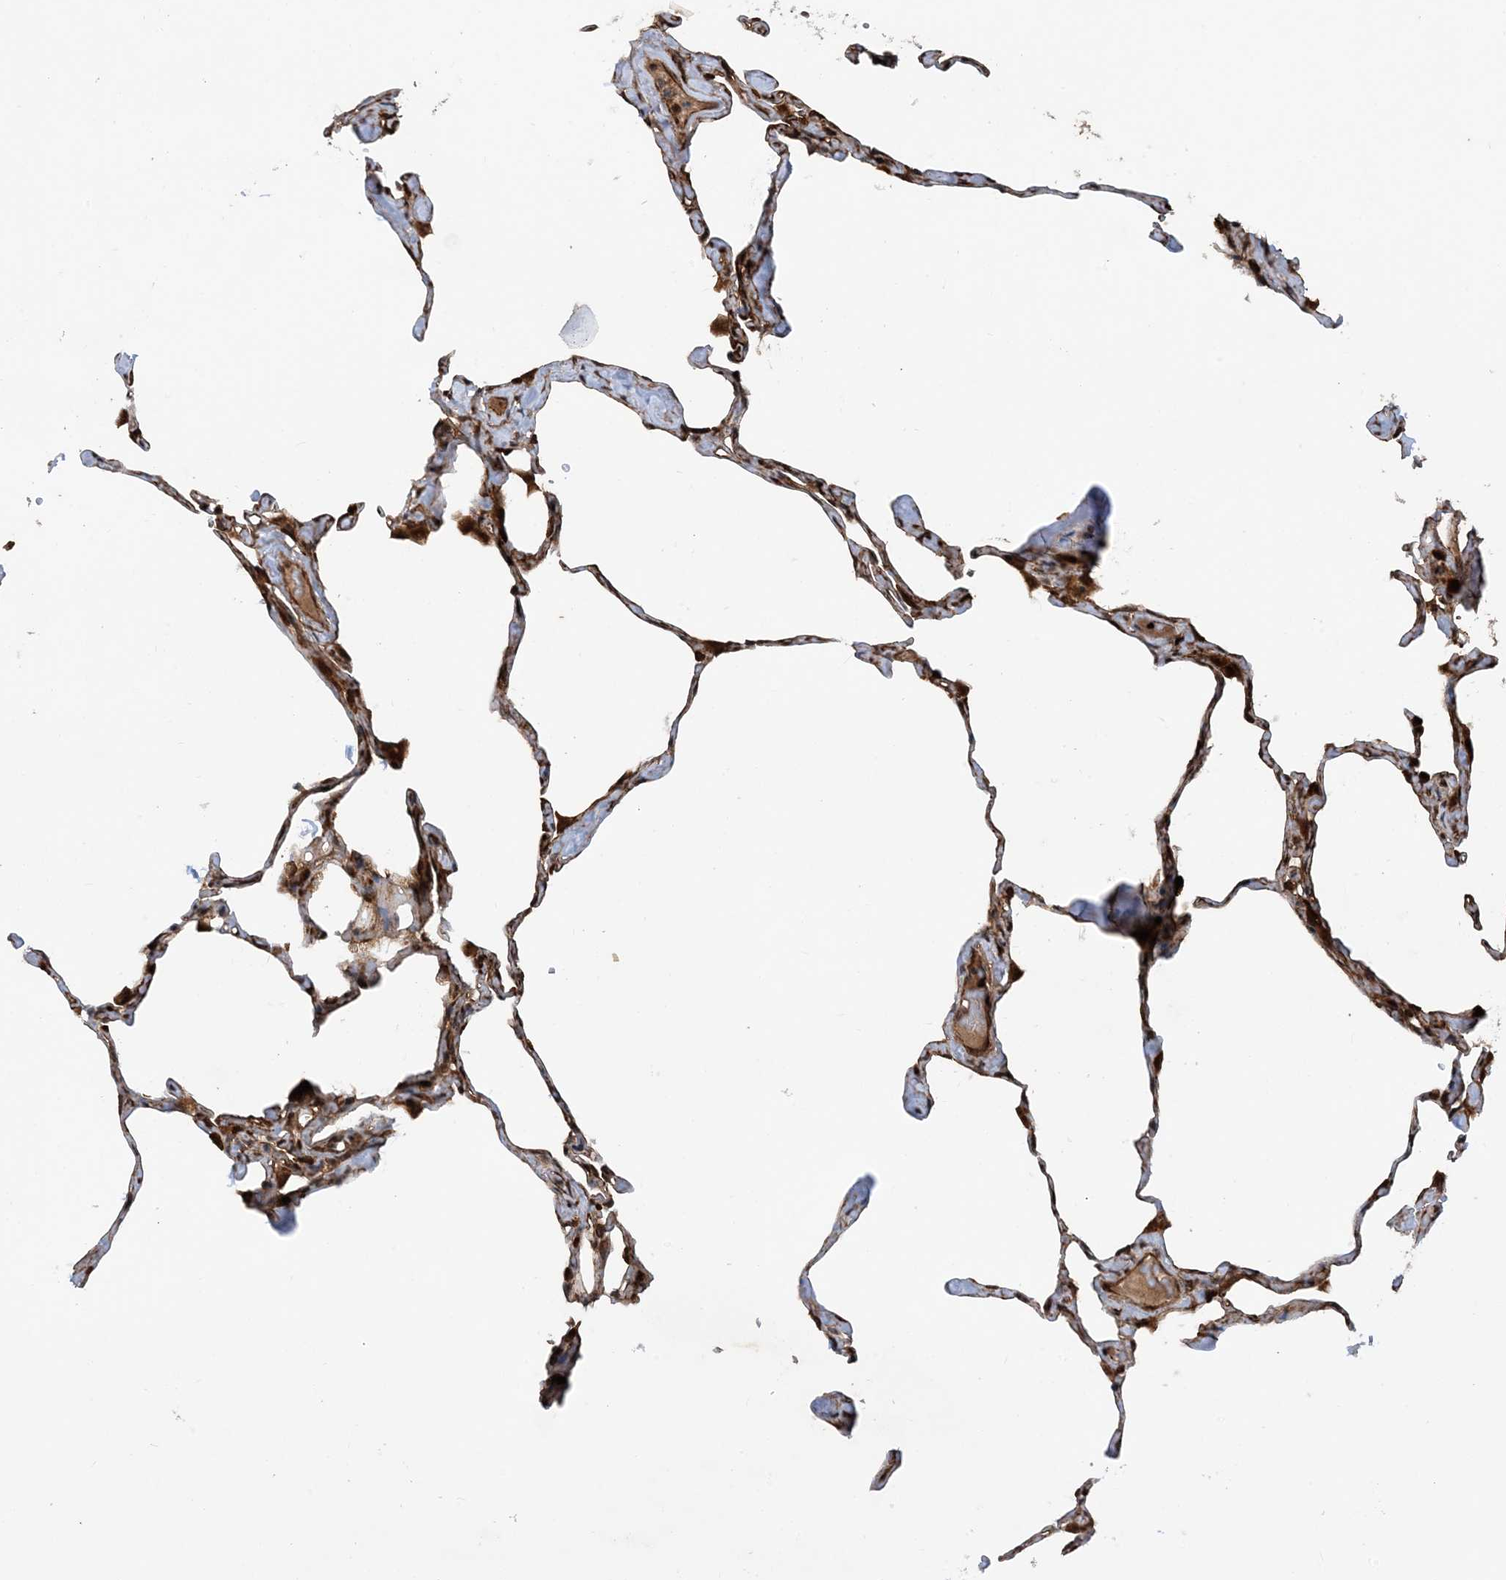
{"staining": {"intensity": "moderate", "quantity": "25%-75%", "location": "cytoplasmic/membranous"}, "tissue": "lung", "cell_type": "Alveolar cells", "image_type": "normal", "snomed": [{"axis": "morphology", "description": "Normal tissue, NOS"}, {"axis": "topography", "description": "Lung"}], "caption": "The micrograph displays staining of normal lung, revealing moderate cytoplasmic/membranous protein staining (brown color) within alveolar cells.", "gene": "HEMK1", "patient": {"sex": "male", "age": 65}}